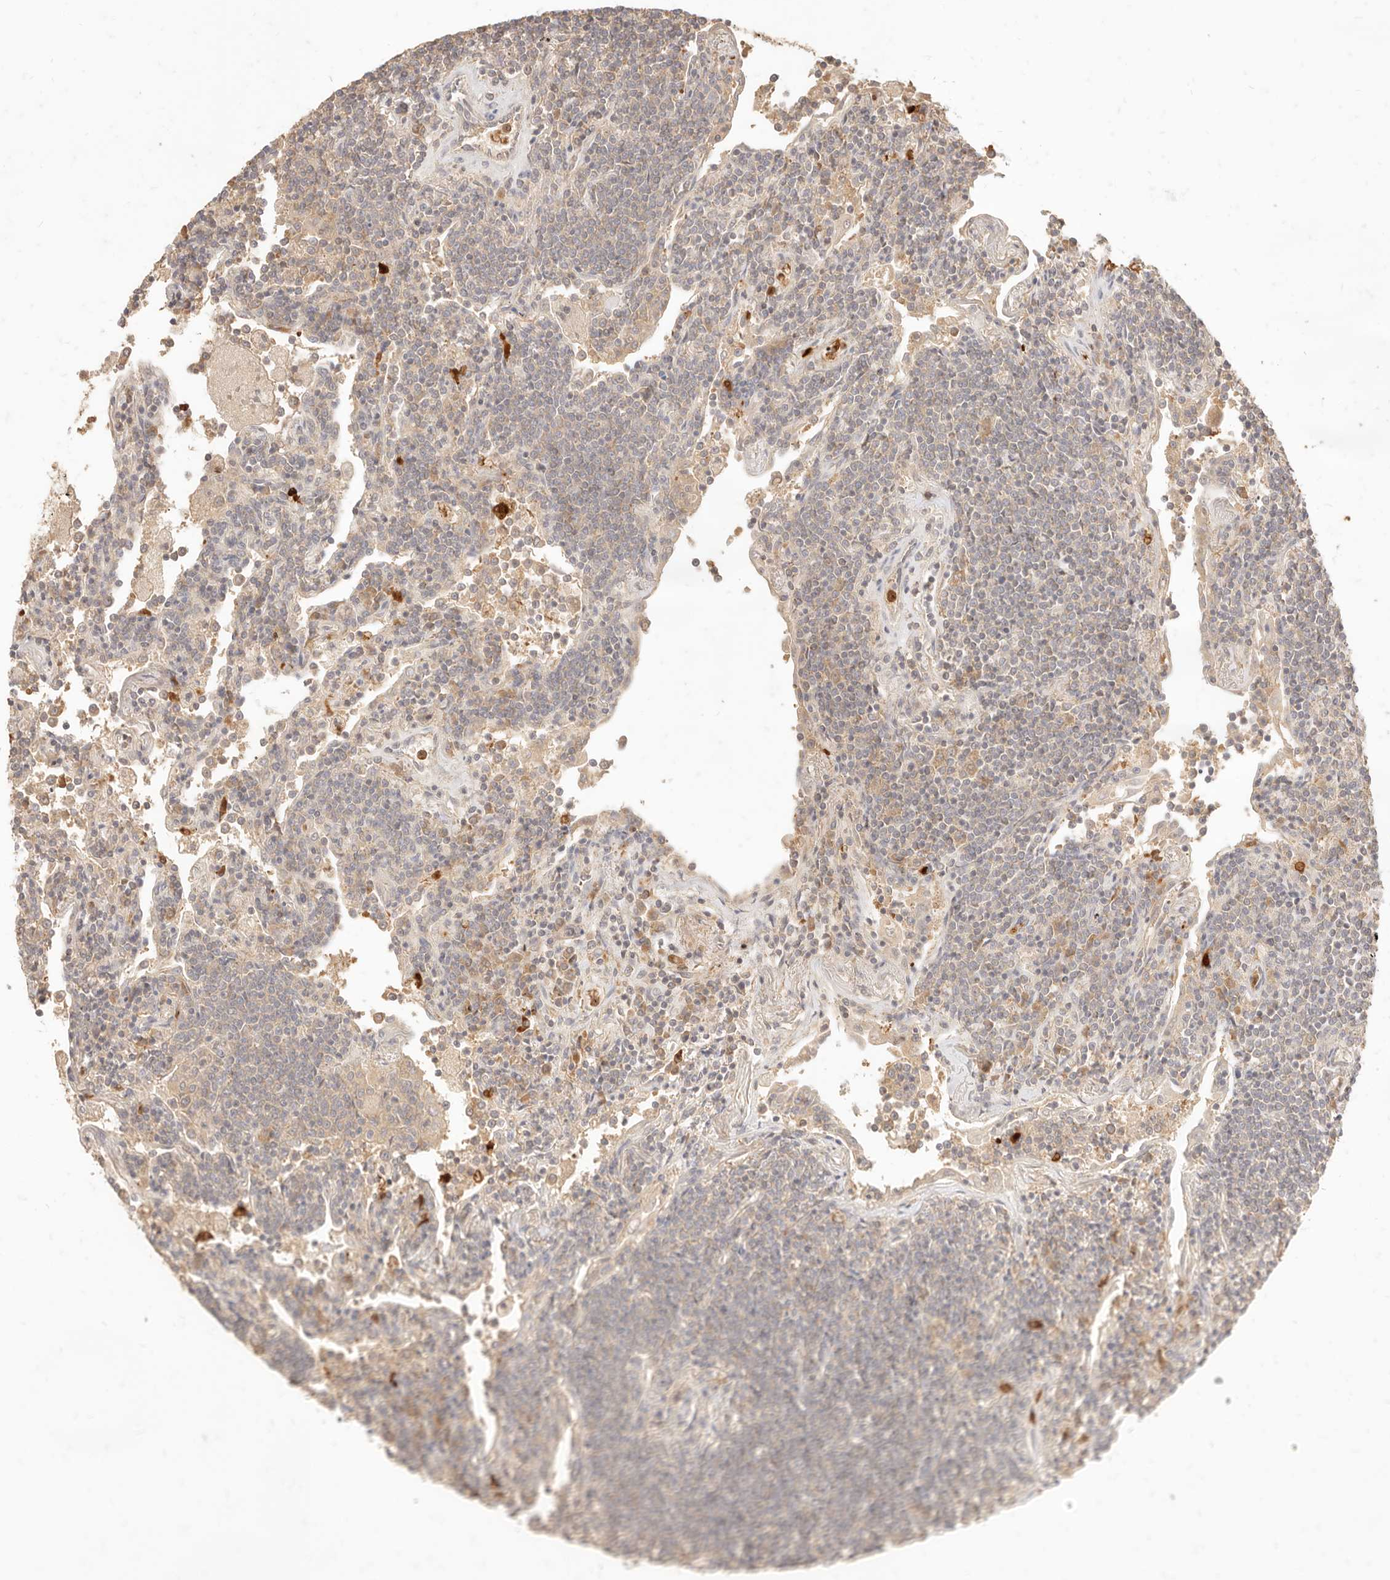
{"staining": {"intensity": "negative", "quantity": "none", "location": "none"}, "tissue": "lymphoma", "cell_type": "Tumor cells", "image_type": "cancer", "snomed": [{"axis": "morphology", "description": "Malignant lymphoma, non-Hodgkin's type, Low grade"}, {"axis": "topography", "description": "Lung"}], "caption": "Immunohistochemistry of lymphoma displays no staining in tumor cells. (Stains: DAB immunohistochemistry (IHC) with hematoxylin counter stain, Microscopy: brightfield microscopy at high magnification).", "gene": "TMTC2", "patient": {"sex": "female", "age": 71}}